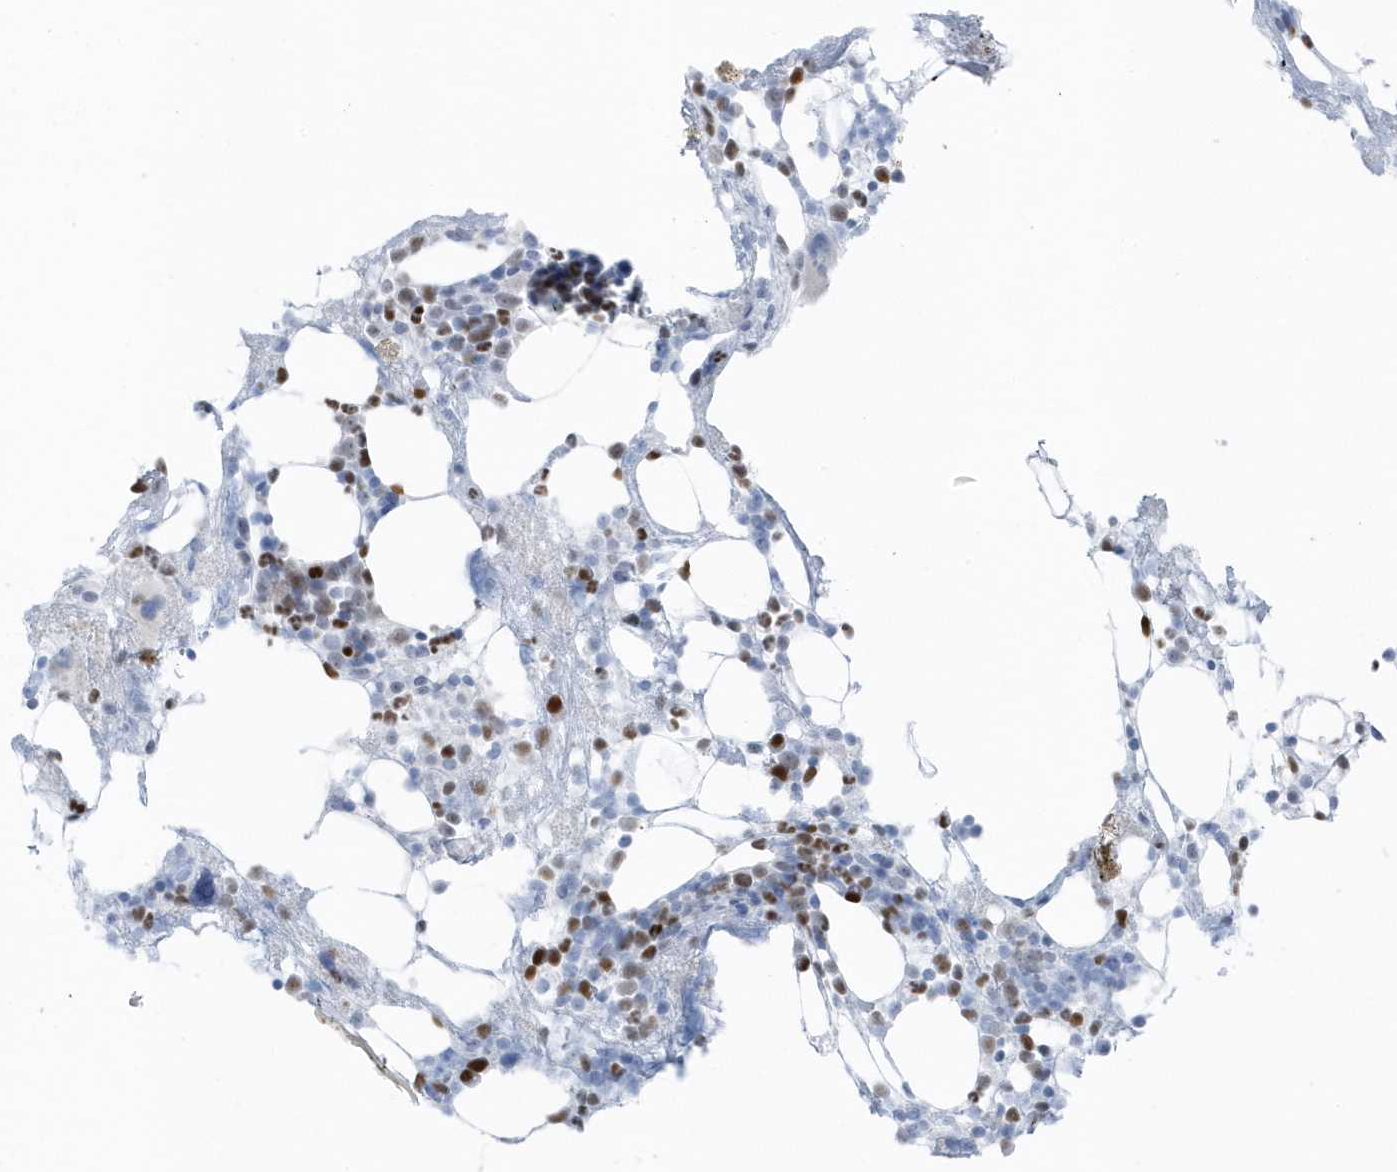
{"staining": {"intensity": "moderate", "quantity": ">75%", "location": "nuclear"}, "tissue": "bone marrow", "cell_type": "Hematopoietic cells", "image_type": "normal", "snomed": [{"axis": "morphology", "description": "Normal tissue, NOS"}, {"axis": "topography", "description": "Bone marrow"}], "caption": "Moderate nuclear protein expression is appreciated in approximately >75% of hematopoietic cells in bone marrow.", "gene": "SMIM34", "patient": {"sex": "male", "age": 58}}